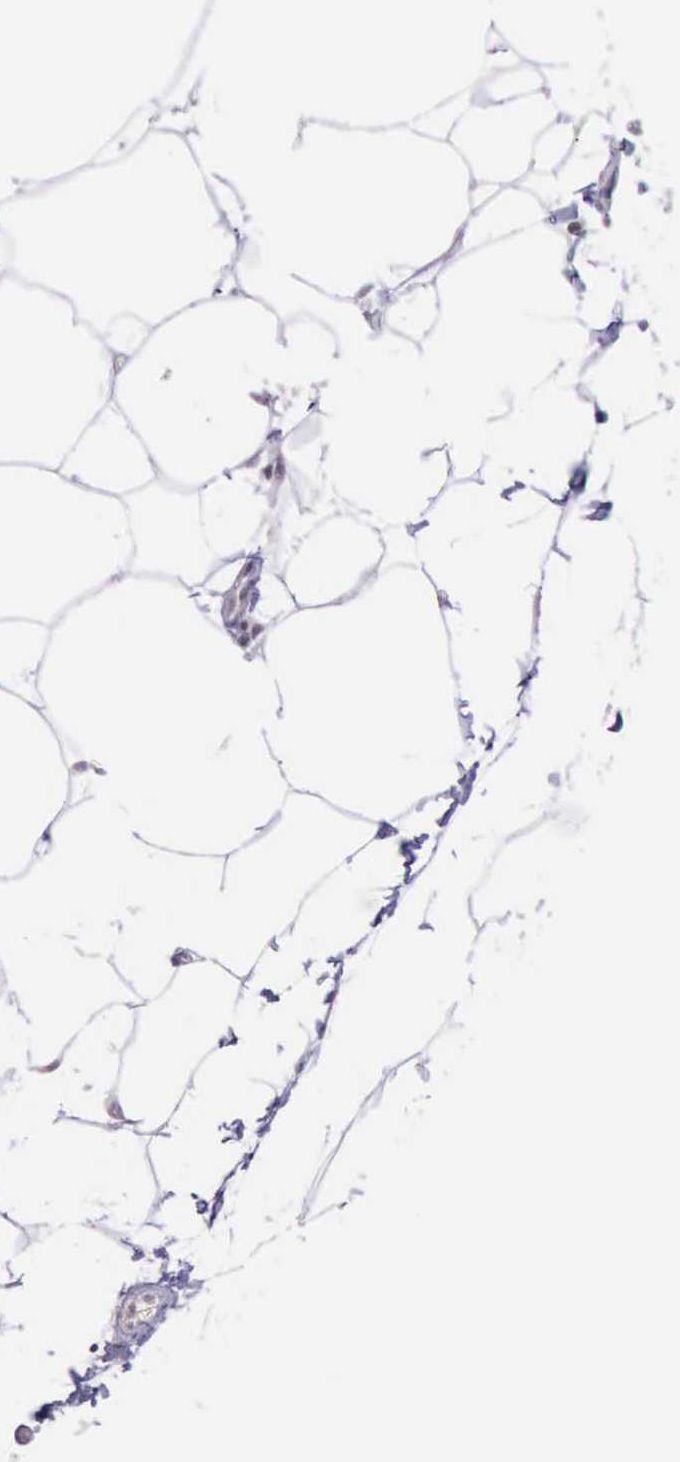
{"staining": {"intensity": "negative", "quantity": "none", "location": "none"}, "tissue": "adipose tissue", "cell_type": "Adipocytes", "image_type": "normal", "snomed": [{"axis": "morphology", "description": "Normal tissue, NOS"}, {"axis": "morphology", "description": "Duct carcinoma"}, {"axis": "topography", "description": "Breast"}, {"axis": "topography", "description": "Adipose tissue"}], "caption": "This is an immunohistochemistry histopathology image of normal adipose tissue. There is no positivity in adipocytes.", "gene": "PARP1", "patient": {"sex": "female", "age": 37}}